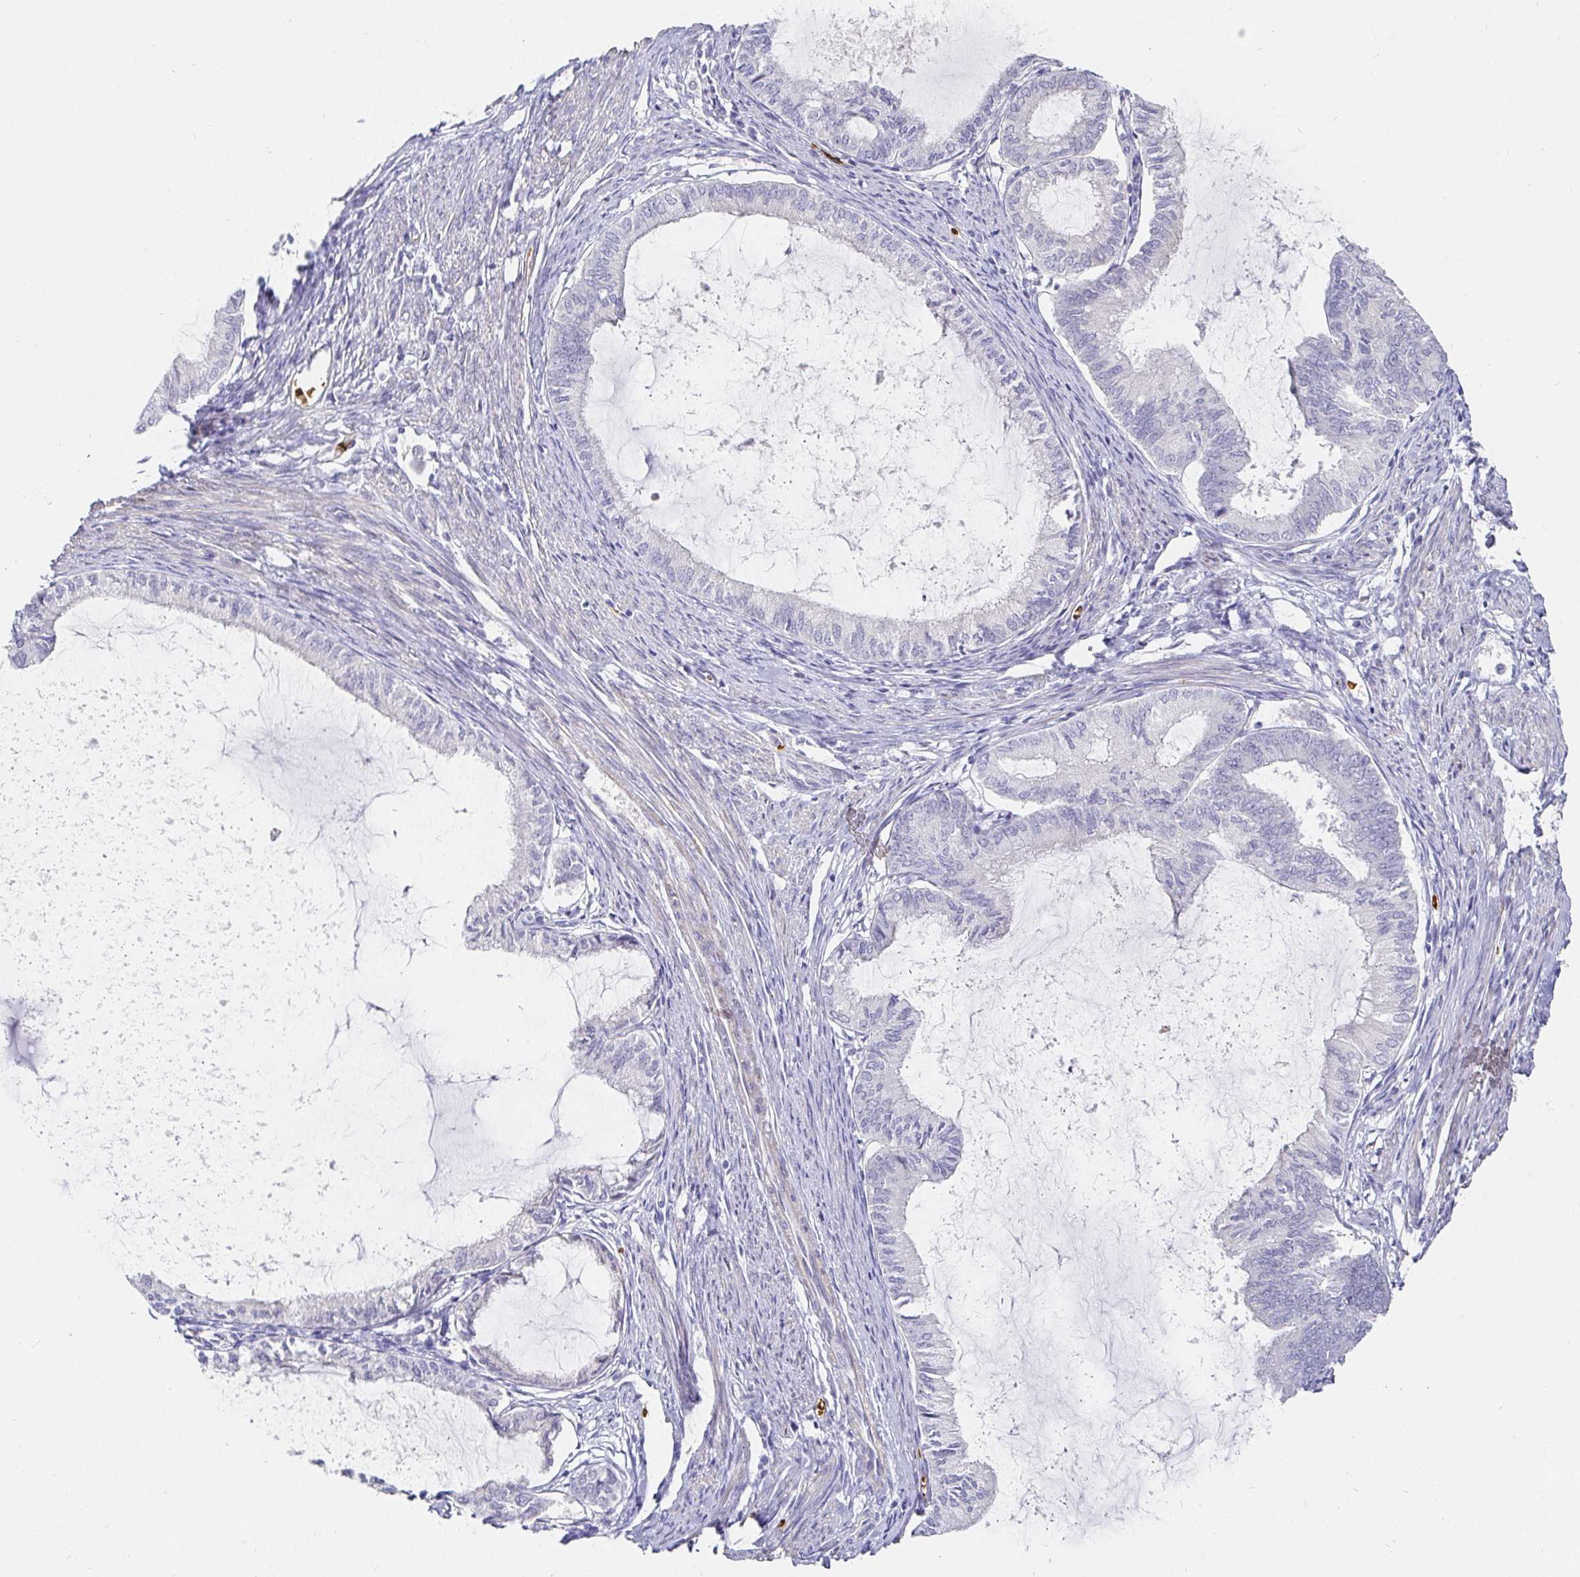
{"staining": {"intensity": "negative", "quantity": "none", "location": "none"}, "tissue": "endometrial cancer", "cell_type": "Tumor cells", "image_type": "cancer", "snomed": [{"axis": "morphology", "description": "Adenocarcinoma, NOS"}, {"axis": "topography", "description": "Endometrium"}], "caption": "There is no significant staining in tumor cells of endometrial cancer. The staining was performed using DAB (3,3'-diaminobenzidine) to visualize the protein expression in brown, while the nuclei were stained in blue with hematoxylin (Magnification: 20x).", "gene": "FGF21", "patient": {"sex": "female", "age": 86}}